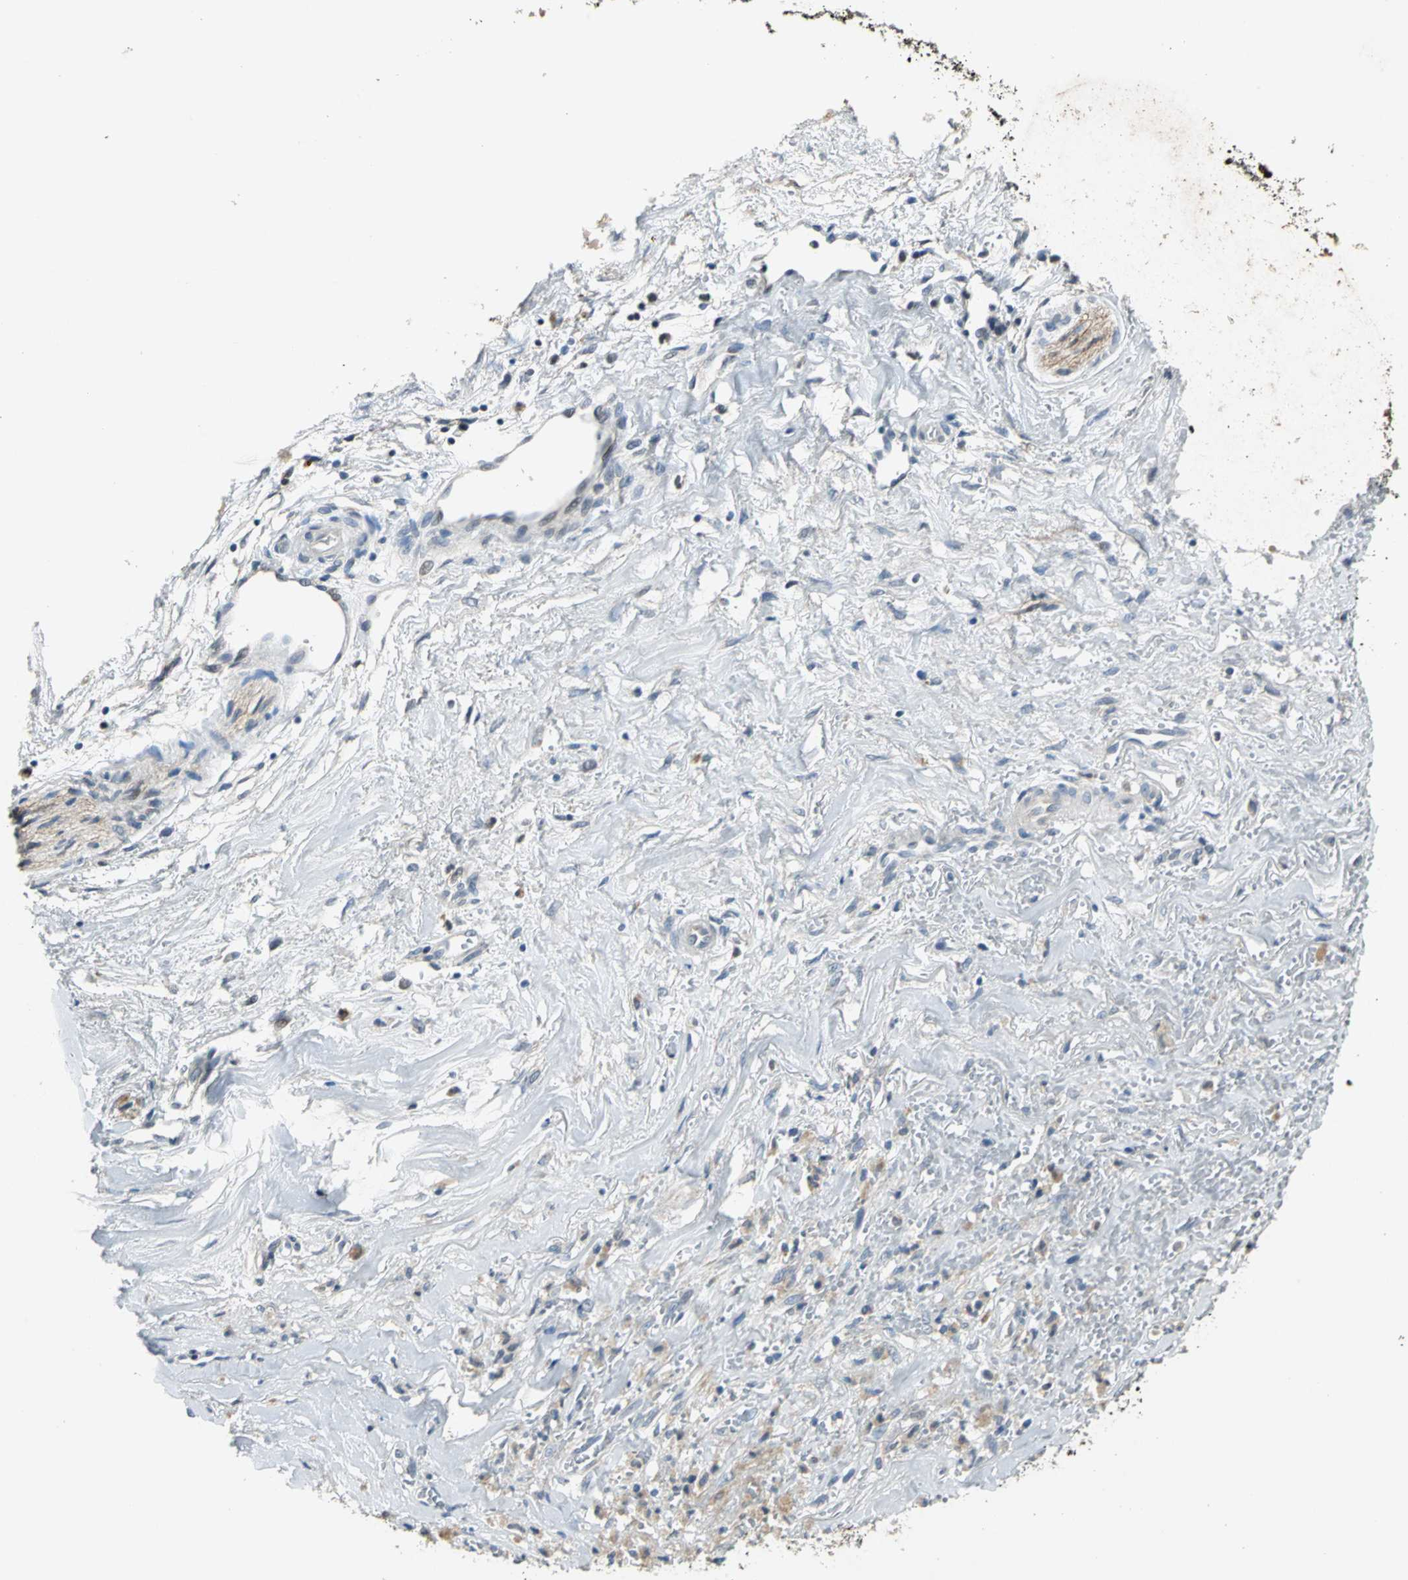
{"staining": {"intensity": "weak", "quantity": "25%-75%", "location": "cytoplasmic/membranous"}, "tissue": "liver cancer", "cell_type": "Tumor cells", "image_type": "cancer", "snomed": [{"axis": "morphology", "description": "Cholangiocarcinoma"}, {"axis": "topography", "description": "Liver"}], "caption": "A micrograph of human liver cancer stained for a protein displays weak cytoplasmic/membranous brown staining in tumor cells. (IHC, brightfield microscopy, high magnification).", "gene": "JADE3", "patient": {"sex": "female", "age": 70}}